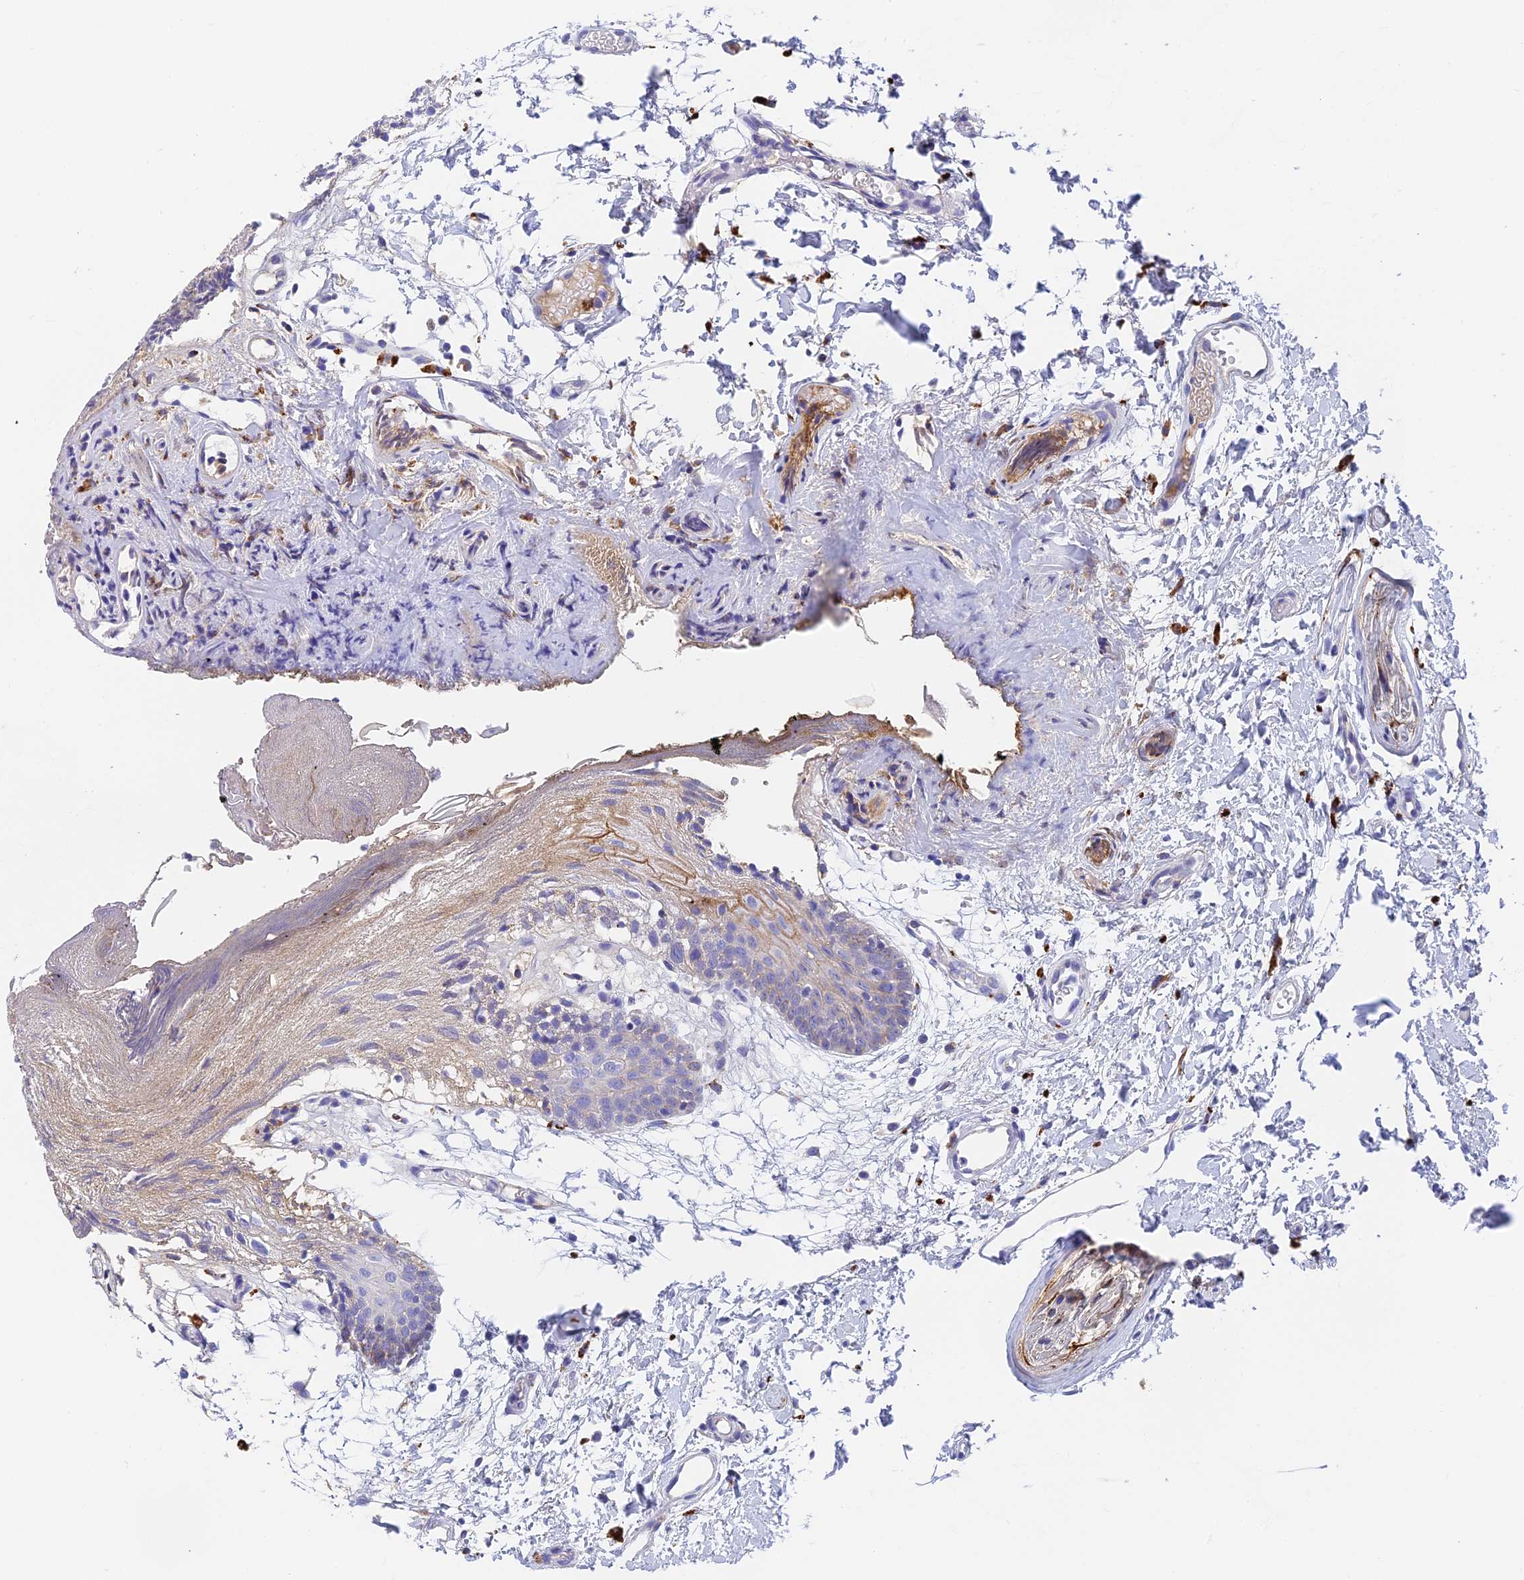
{"staining": {"intensity": "weak", "quantity": "<25%", "location": "cytoplasmic/membranous"}, "tissue": "oral mucosa", "cell_type": "Squamous epithelial cells", "image_type": "normal", "snomed": [{"axis": "morphology", "description": "Normal tissue, NOS"}, {"axis": "topography", "description": "Skeletal muscle"}, {"axis": "topography", "description": "Oral tissue"}, {"axis": "topography", "description": "Salivary gland"}, {"axis": "topography", "description": "Peripheral nerve tissue"}], "caption": "Unremarkable oral mucosa was stained to show a protein in brown. There is no significant positivity in squamous epithelial cells.", "gene": "ADAMTS13", "patient": {"sex": "male", "age": 54}}